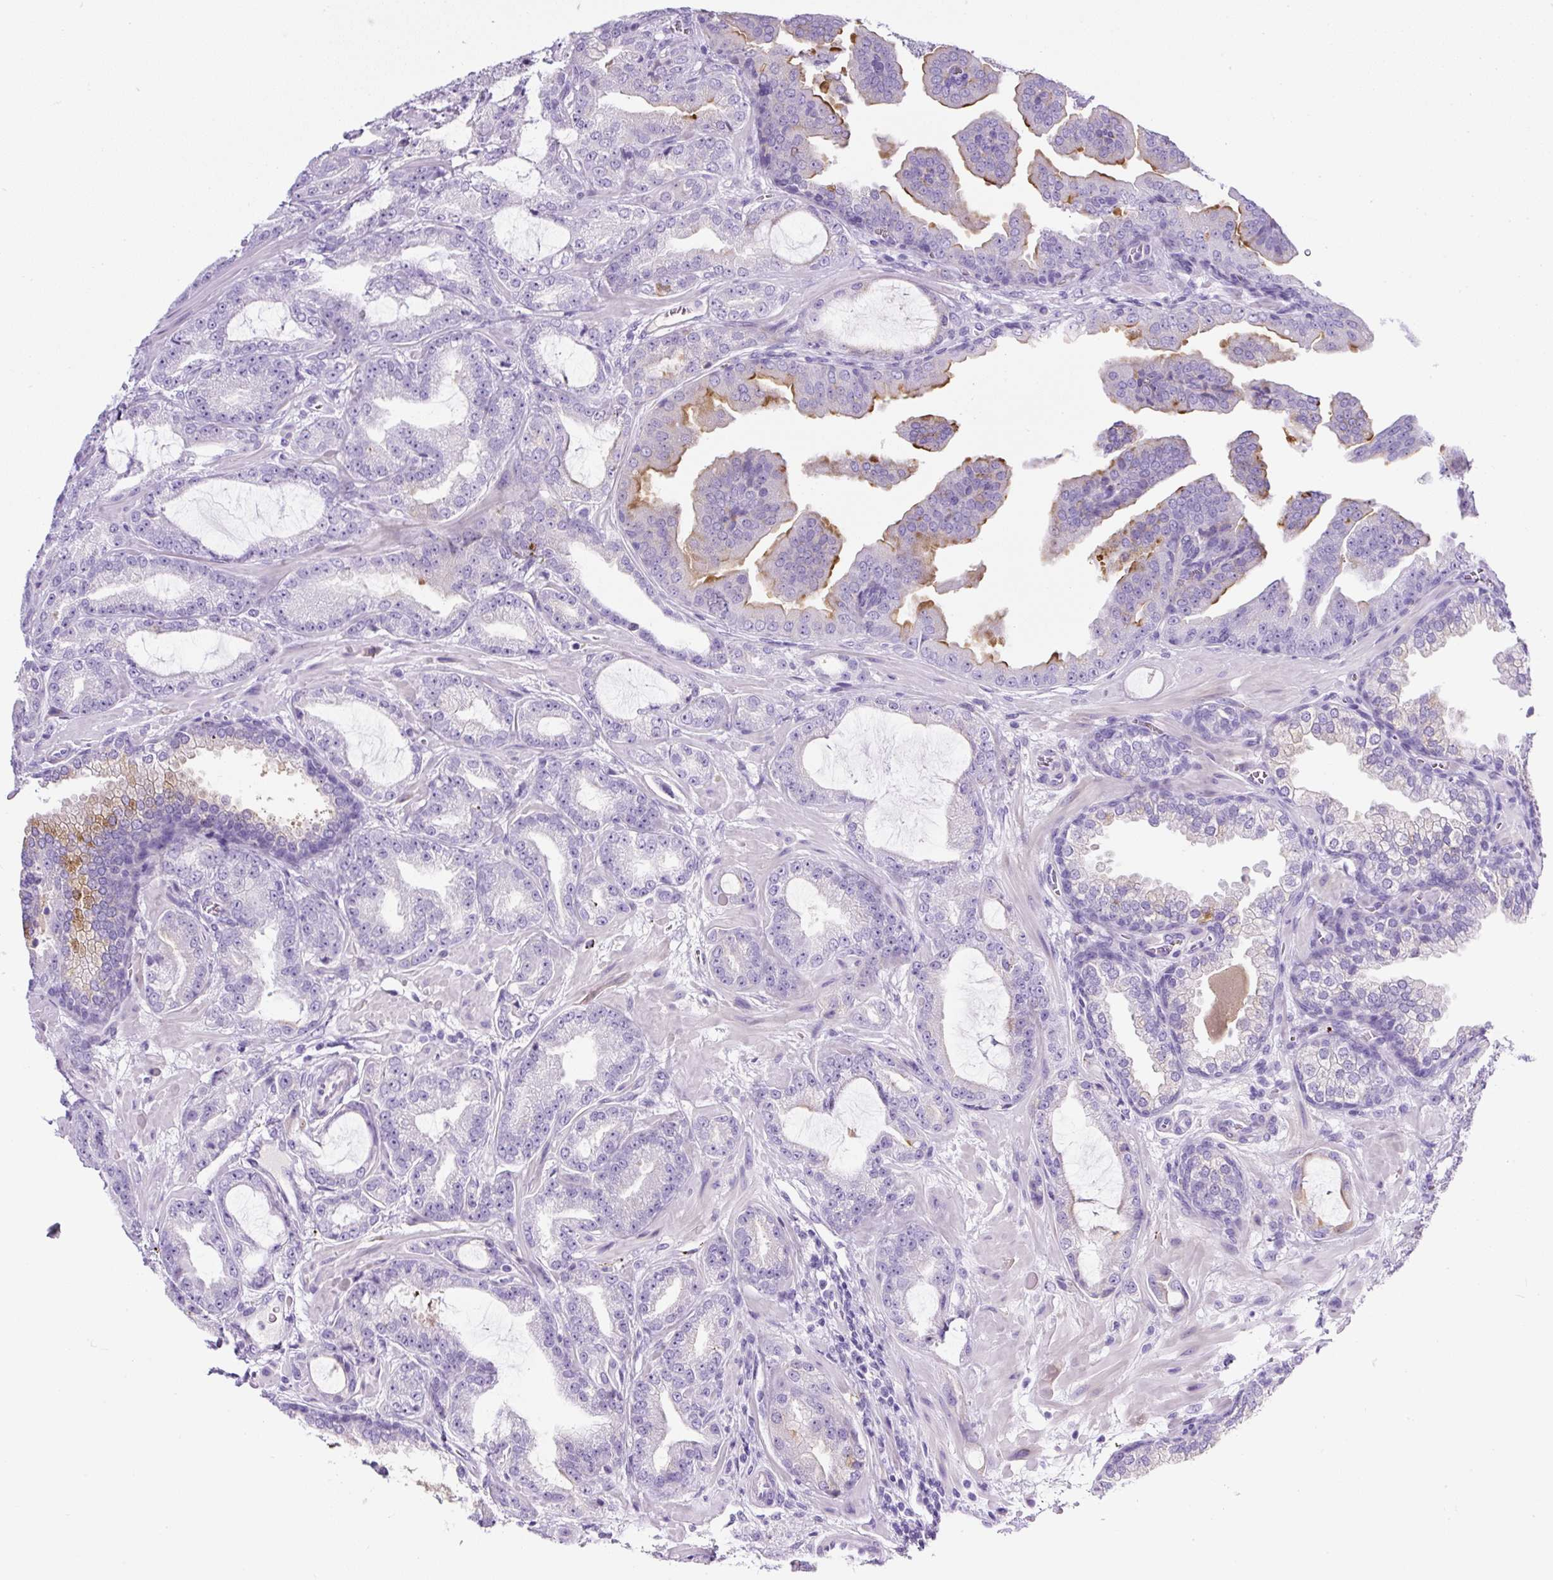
{"staining": {"intensity": "negative", "quantity": "none", "location": "none"}, "tissue": "prostate cancer", "cell_type": "Tumor cells", "image_type": "cancer", "snomed": [{"axis": "morphology", "description": "Adenocarcinoma, High grade"}, {"axis": "topography", "description": "Prostate"}], "caption": "This is an IHC histopathology image of prostate cancer. There is no staining in tumor cells.", "gene": "TMEM200B", "patient": {"sex": "male", "age": 68}}